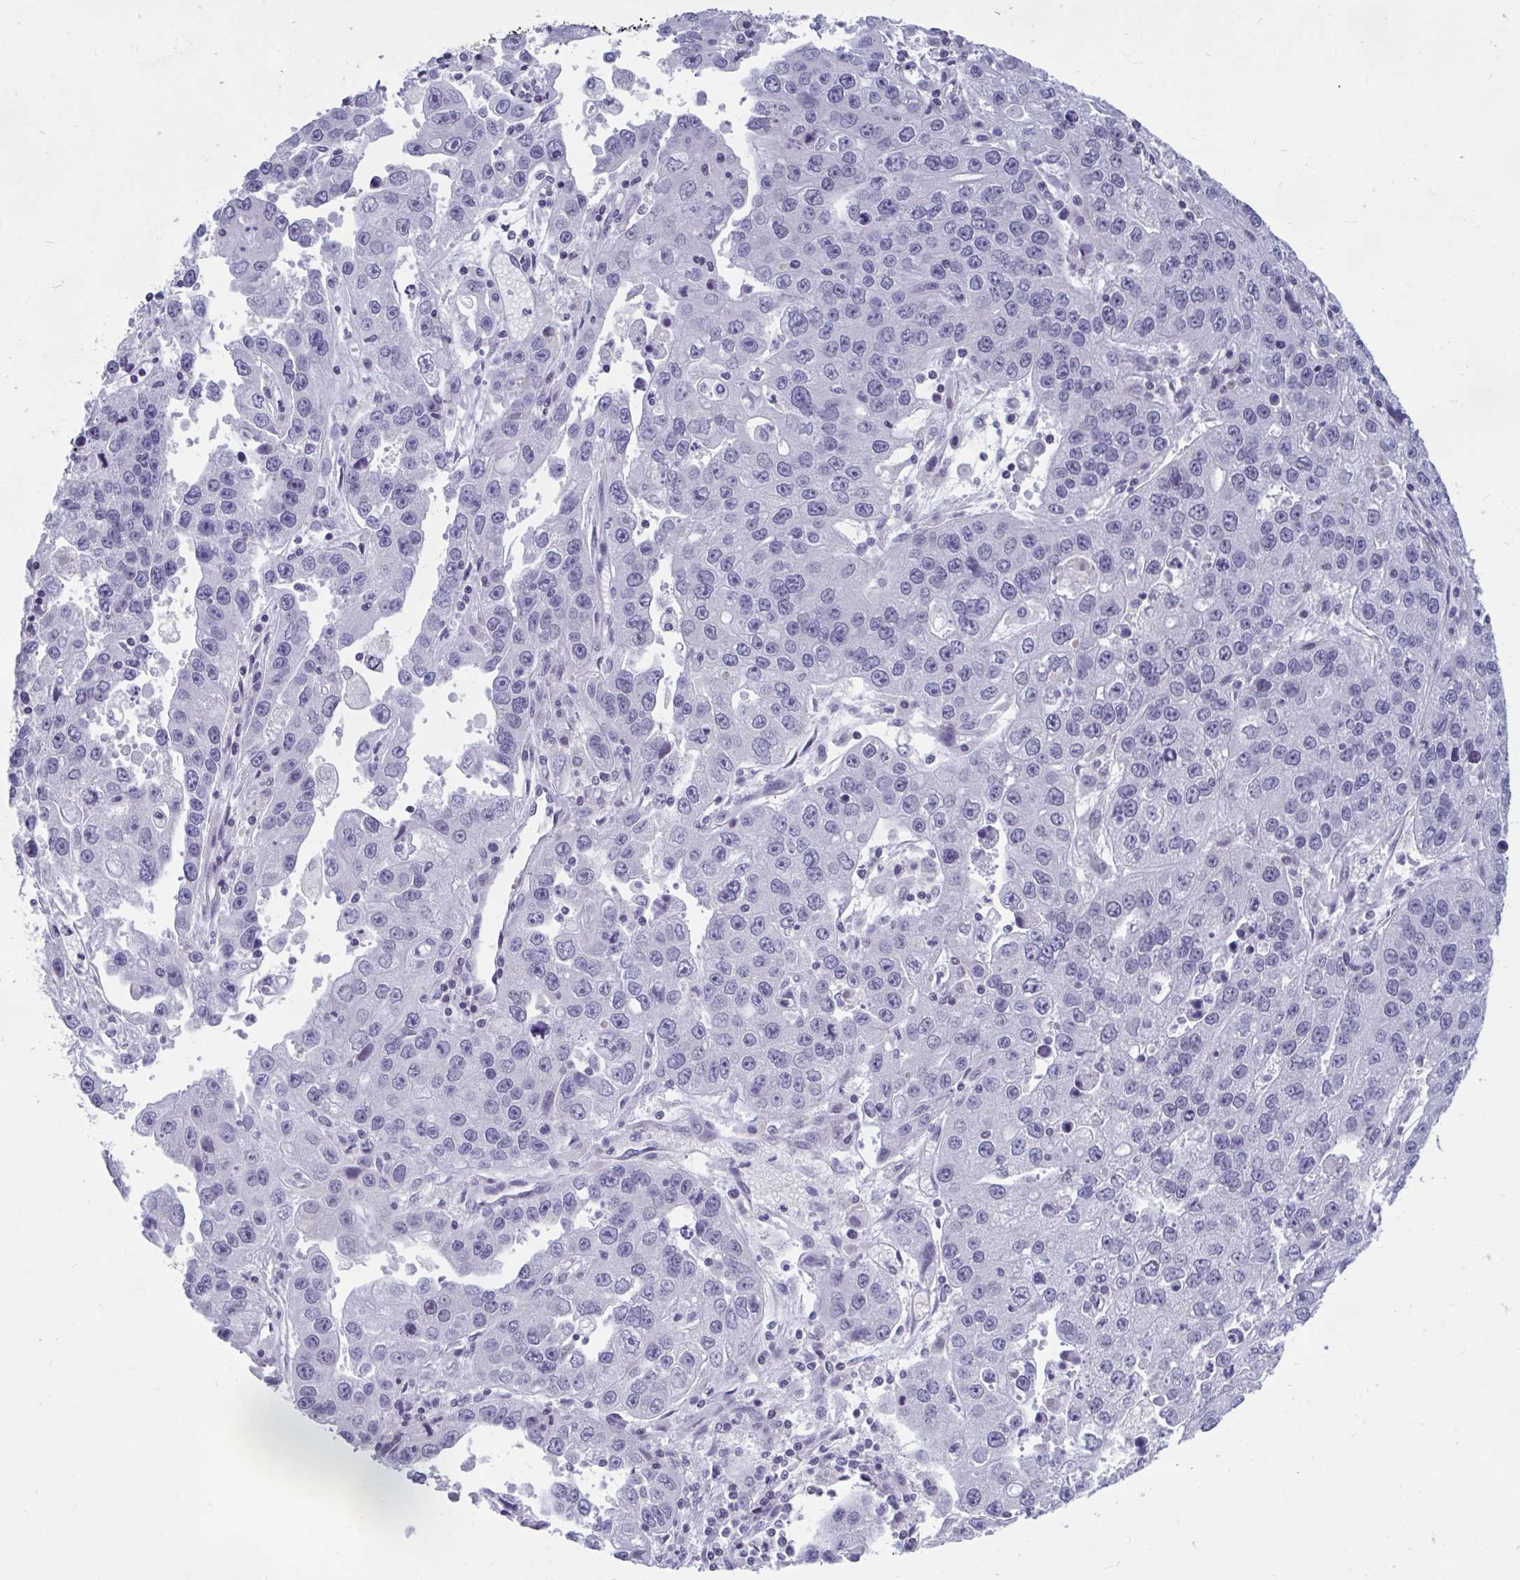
{"staining": {"intensity": "negative", "quantity": "none", "location": "none"}, "tissue": "endometrial cancer", "cell_type": "Tumor cells", "image_type": "cancer", "snomed": [{"axis": "morphology", "description": "Adenocarcinoma, NOS"}, {"axis": "topography", "description": "Uterus"}], "caption": "Tumor cells are negative for protein expression in human endometrial cancer (adenocarcinoma).", "gene": "ARPP19", "patient": {"sex": "female", "age": 62}}